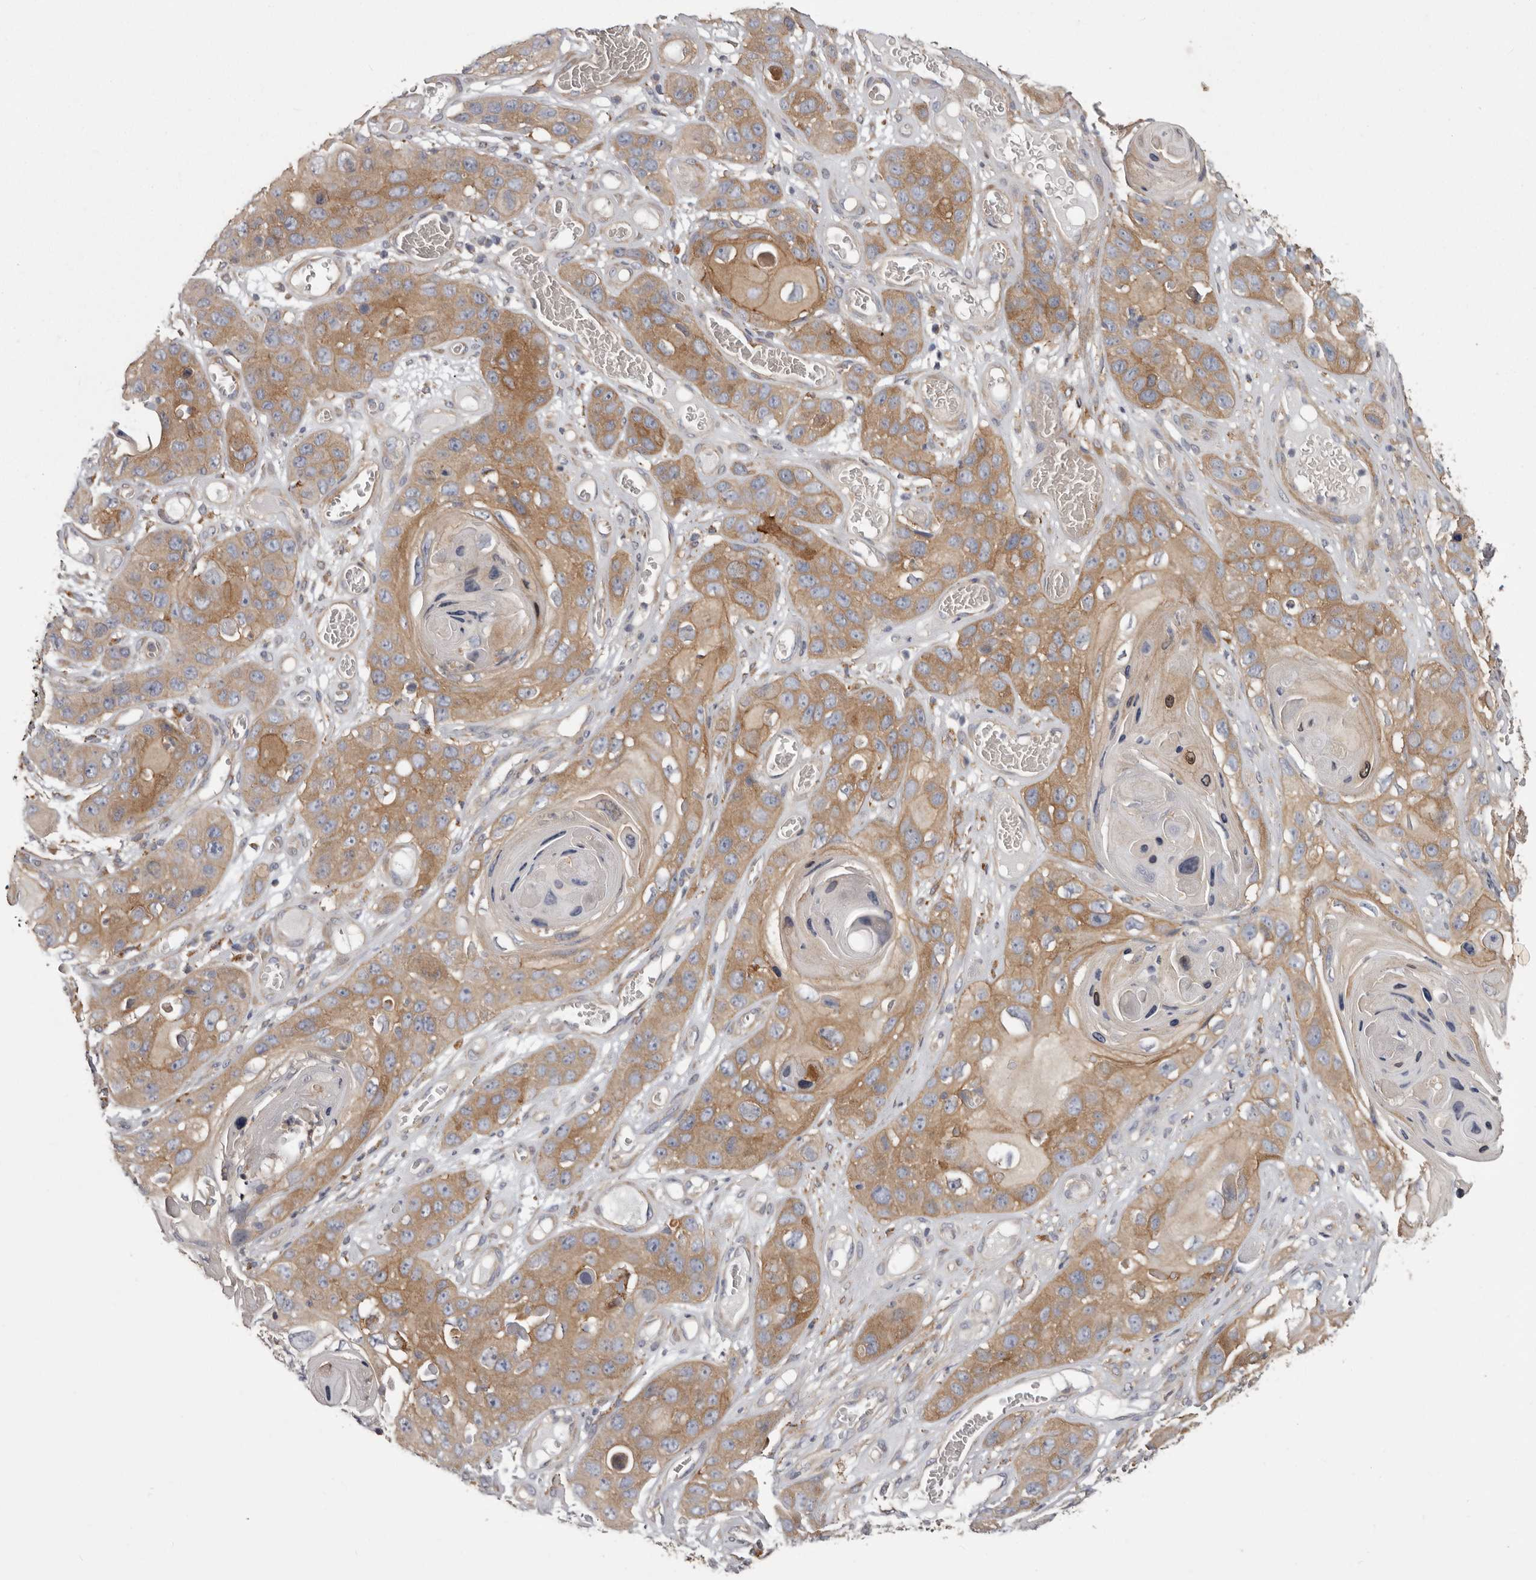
{"staining": {"intensity": "moderate", "quantity": ">75%", "location": "cytoplasmic/membranous"}, "tissue": "skin cancer", "cell_type": "Tumor cells", "image_type": "cancer", "snomed": [{"axis": "morphology", "description": "Squamous cell carcinoma, NOS"}, {"axis": "topography", "description": "Skin"}], "caption": "An immunohistochemistry photomicrograph of neoplastic tissue is shown. Protein staining in brown shows moderate cytoplasmic/membranous positivity in squamous cell carcinoma (skin) within tumor cells.", "gene": "ENAH", "patient": {"sex": "male", "age": 55}}